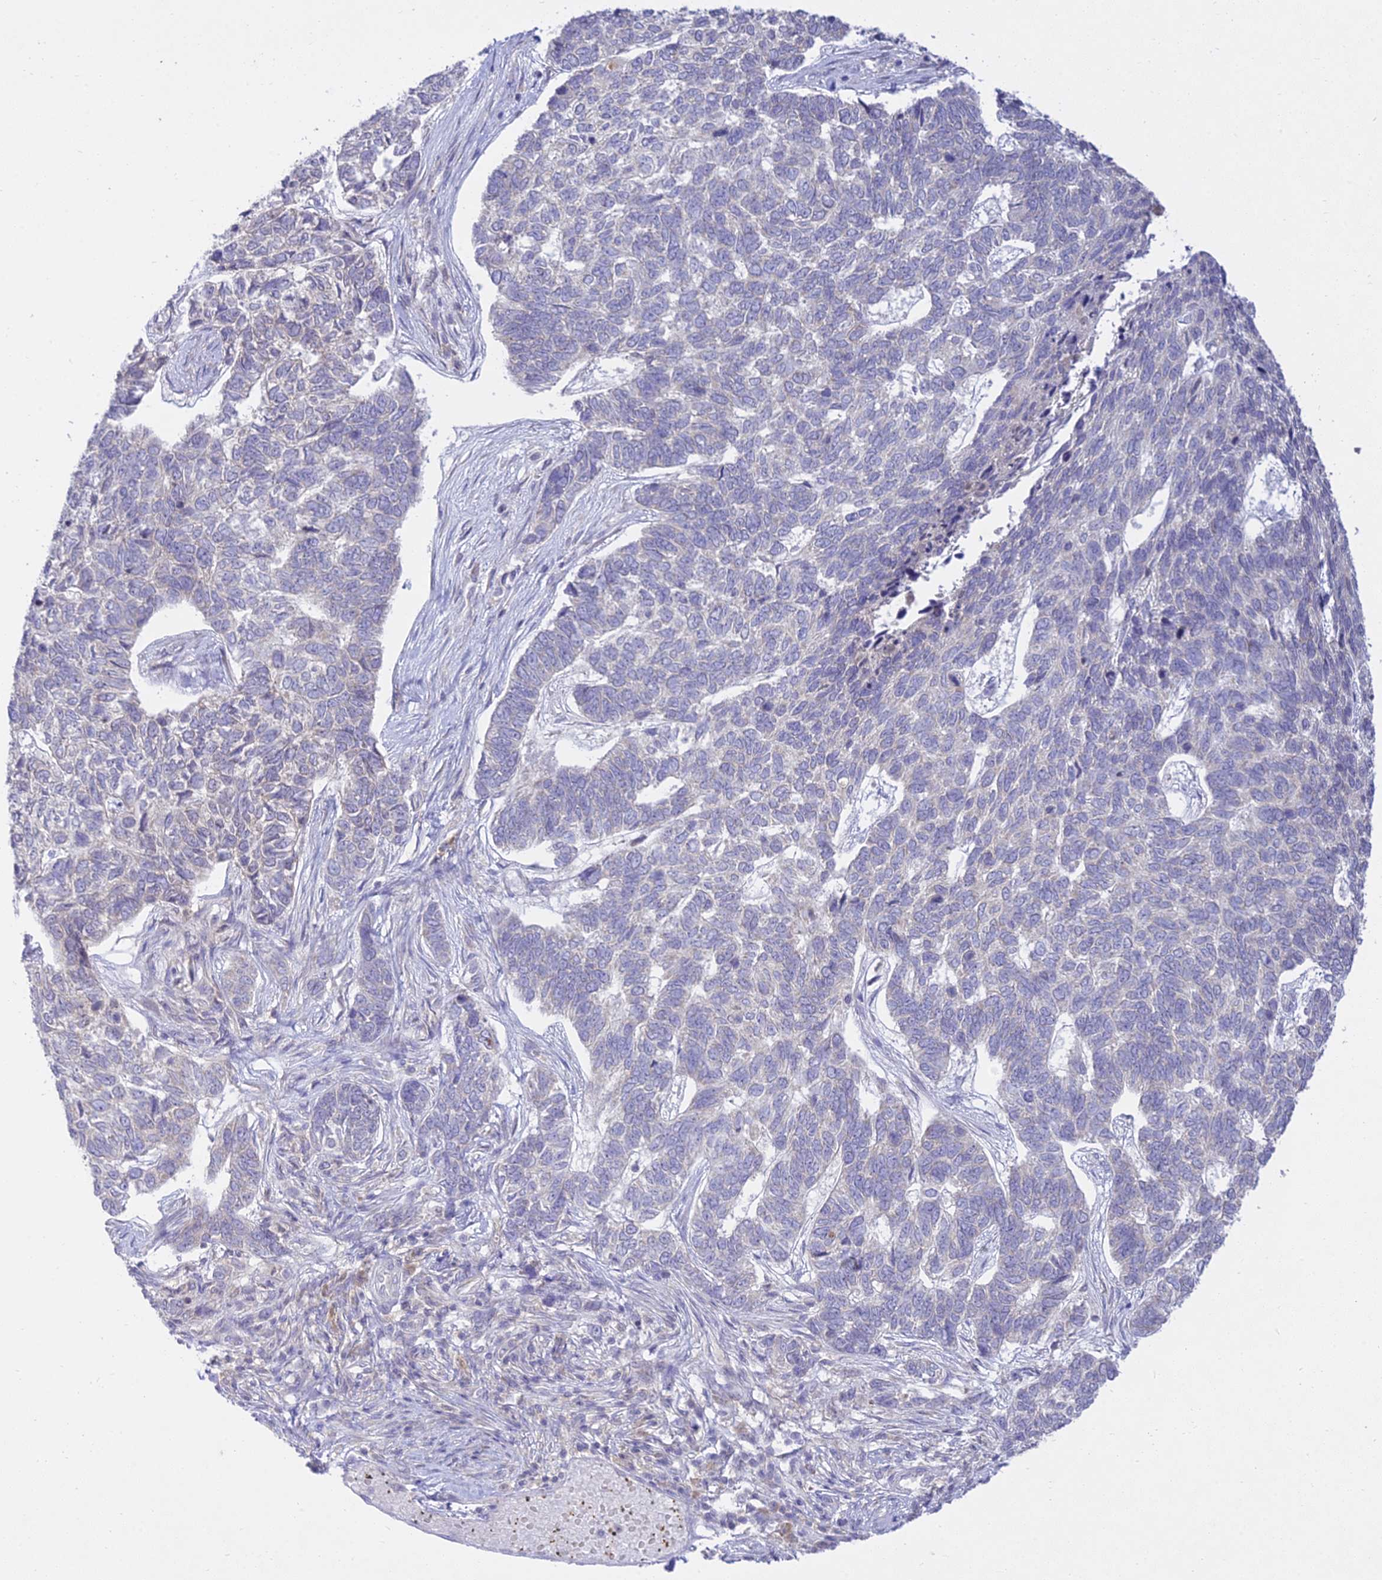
{"staining": {"intensity": "negative", "quantity": "none", "location": "none"}, "tissue": "skin cancer", "cell_type": "Tumor cells", "image_type": "cancer", "snomed": [{"axis": "morphology", "description": "Basal cell carcinoma"}, {"axis": "topography", "description": "Skin"}], "caption": "This is a photomicrograph of IHC staining of skin basal cell carcinoma, which shows no staining in tumor cells.", "gene": "TMEM40", "patient": {"sex": "female", "age": 65}}